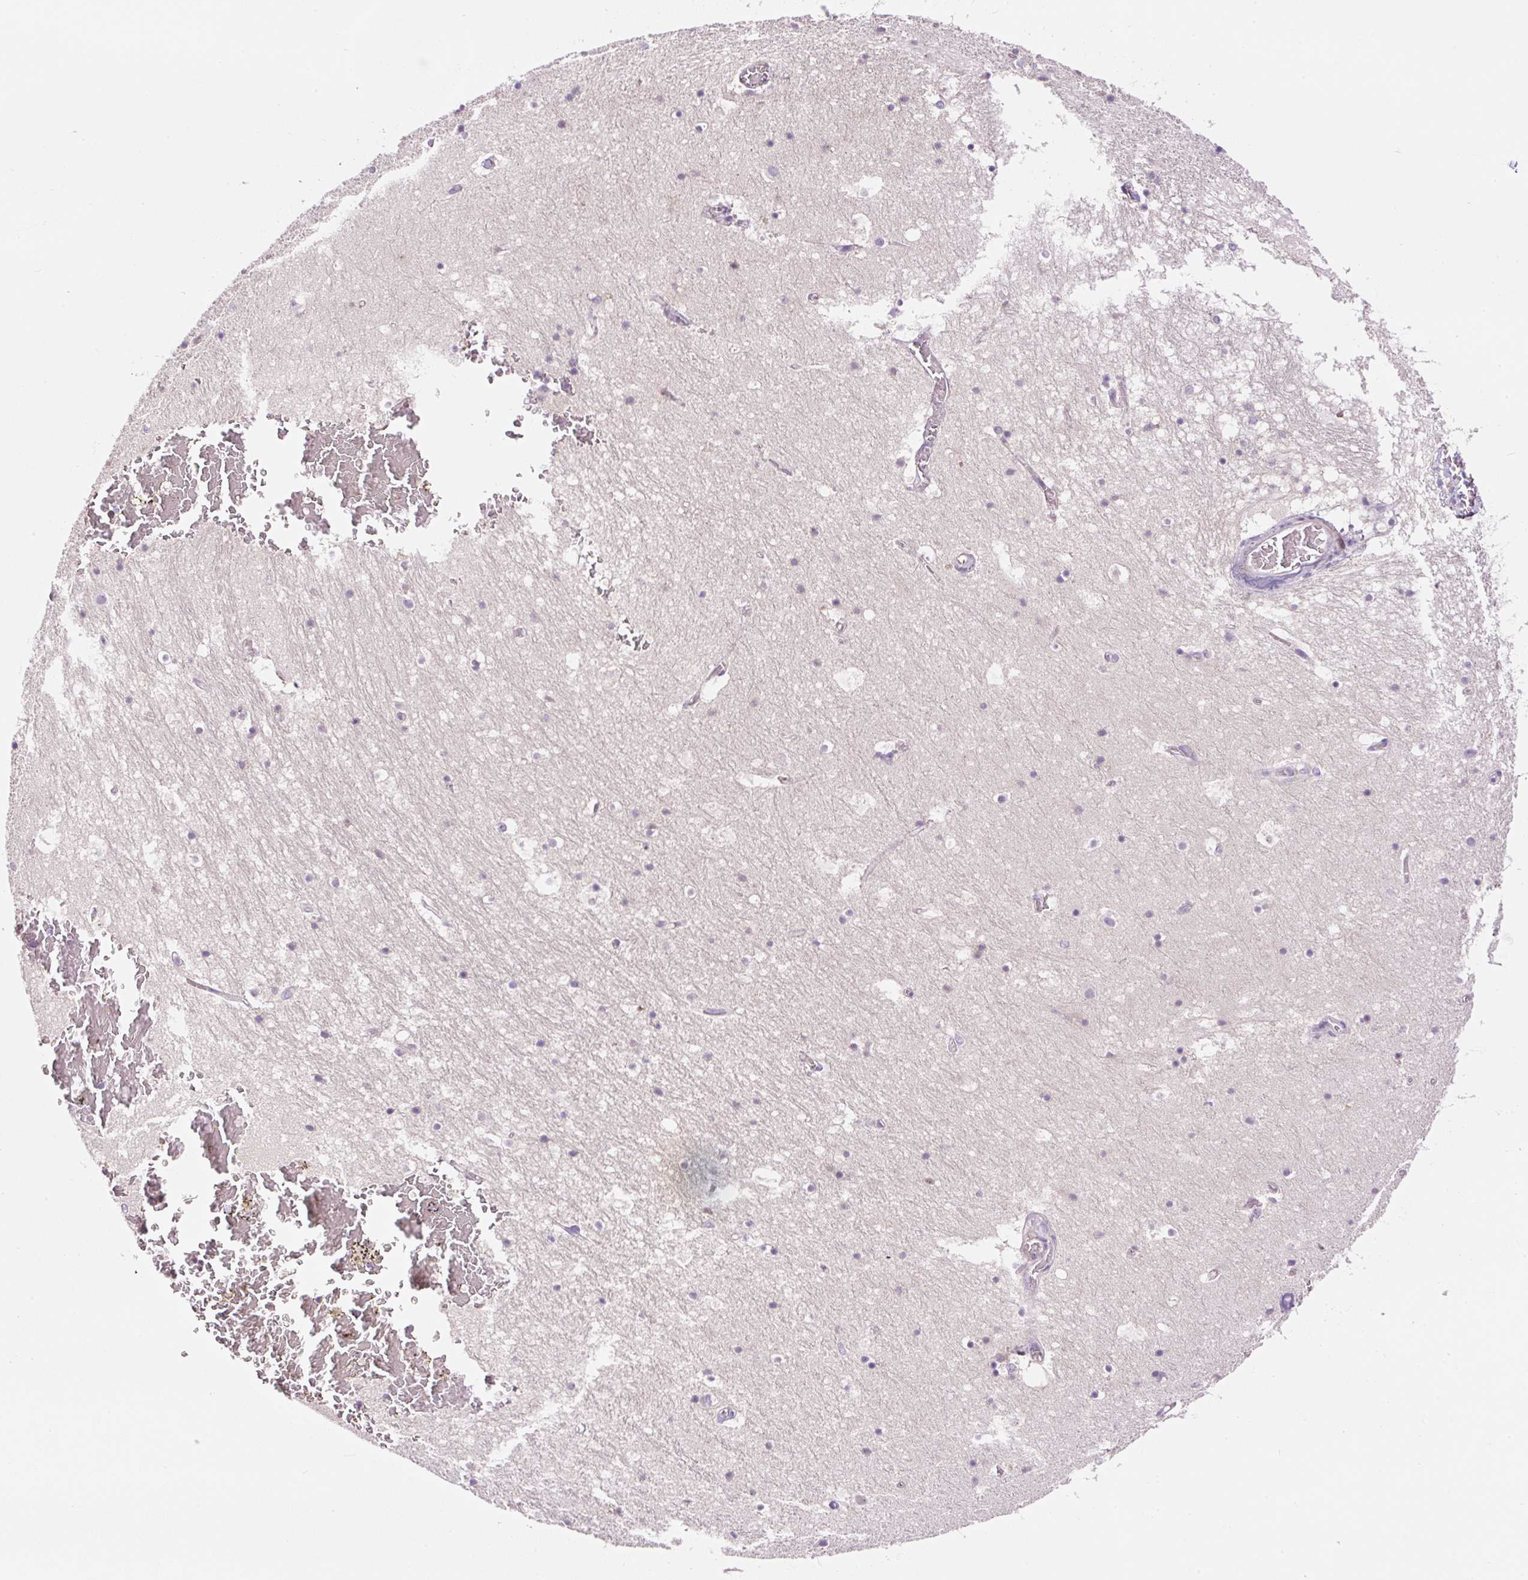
{"staining": {"intensity": "negative", "quantity": "none", "location": "none"}, "tissue": "hippocampus", "cell_type": "Glial cells", "image_type": "normal", "snomed": [{"axis": "morphology", "description": "Normal tissue, NOS"}, {"axis": "topography", "description": "Hippocampus"}], "caption": "DAB (3,3'-diaminobenzidine) immunohistochemical staining of normal hippocampus displays no significant positivity in glial cells. (Immunohistochemistry, brightfield microscopy, high magnification).", "gene": "LHFPL5", "patient": {"sex": "female", "age": 52}}